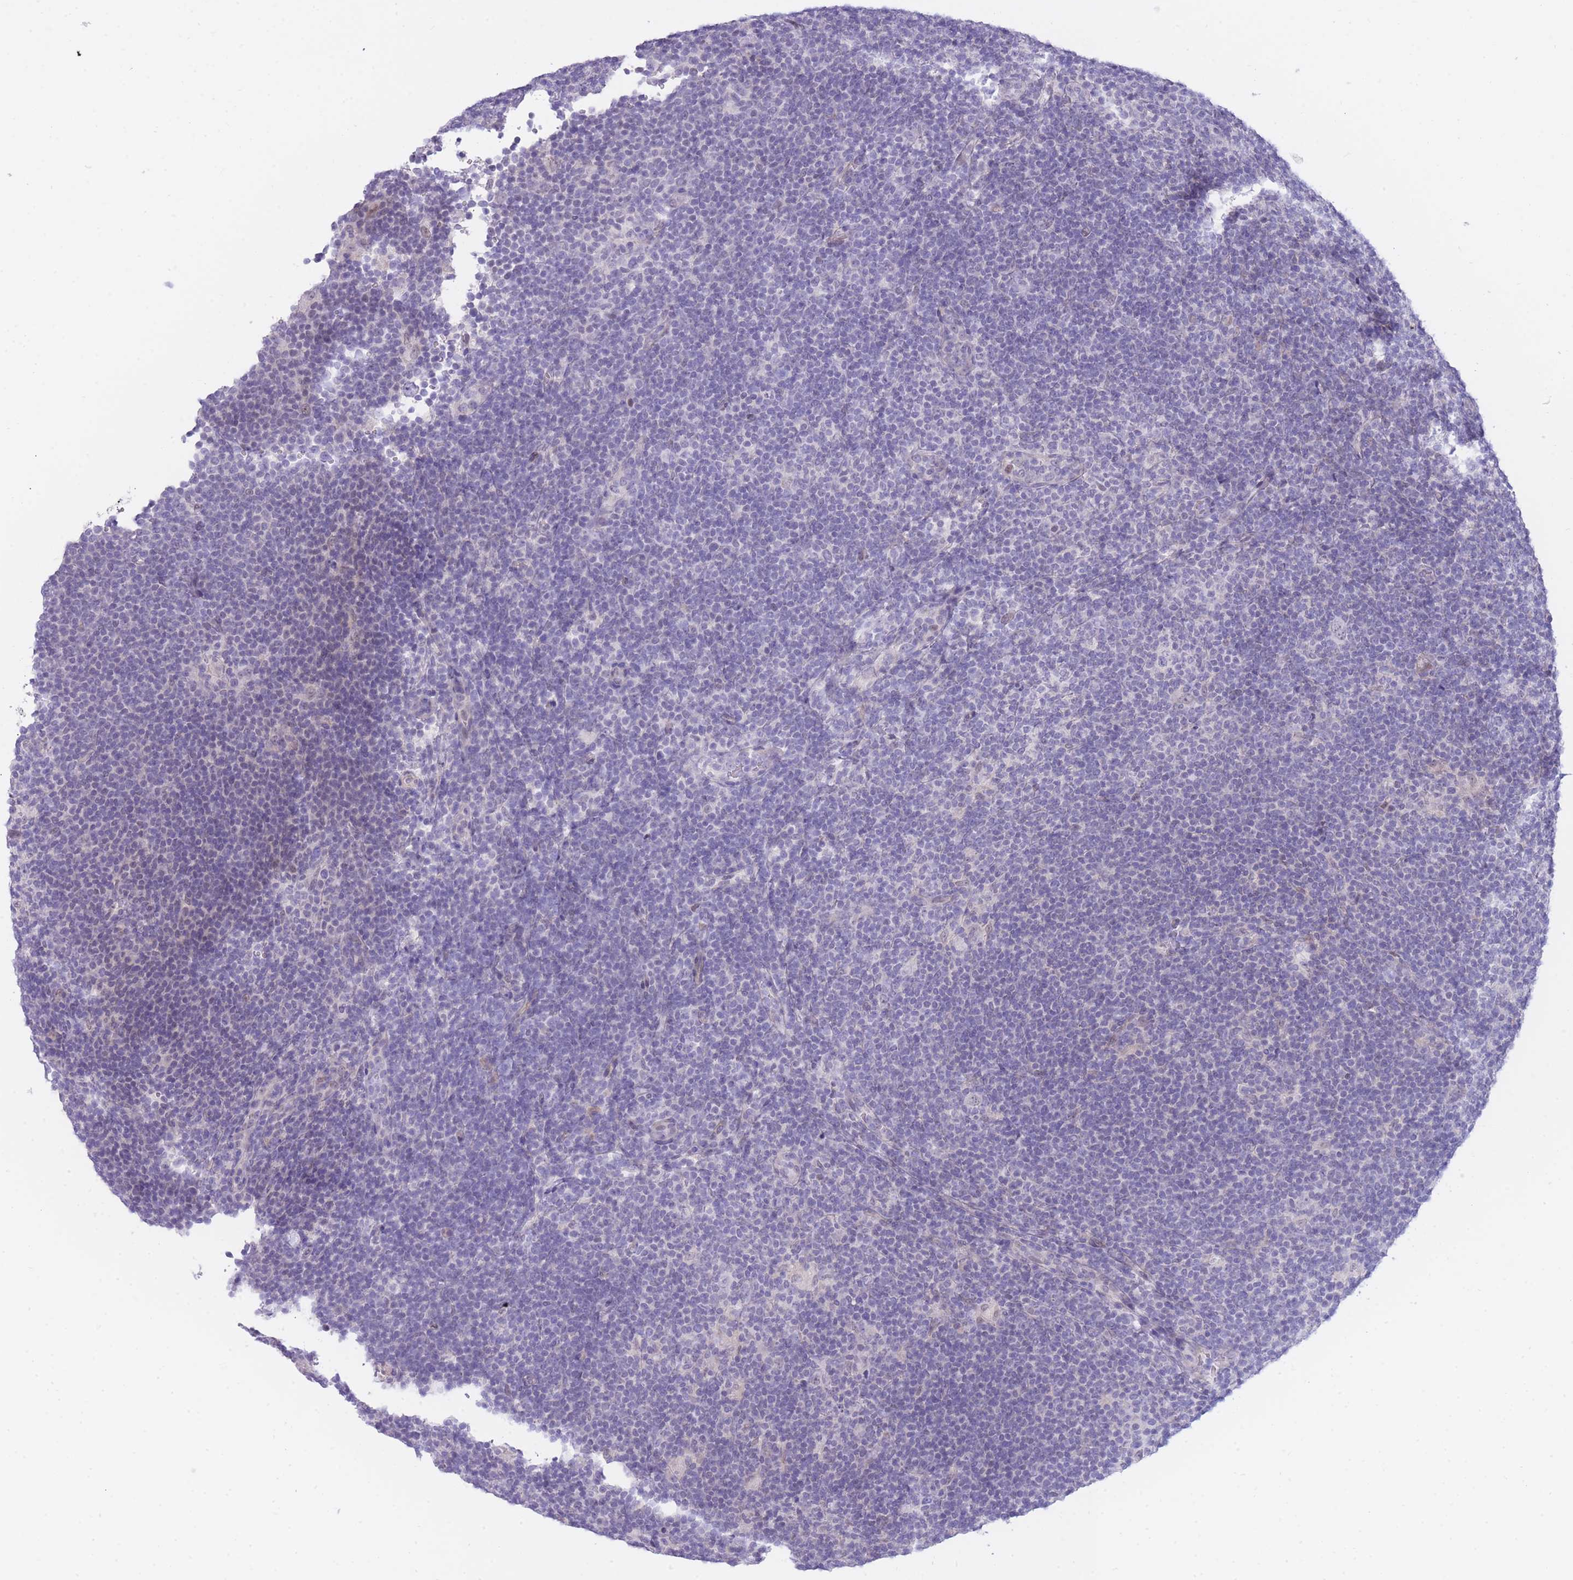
{"staining": {"intensity": "negative", "quantity": "none", "location": "none"}, "tissue": "lymphoma", "cell_type": "Tumor cells", "image_type": "cancer", "snomed": [{"axis": "morphology", "description": "Hodgkin's disease, NOS"}, {"axis": "topography", "description": "Lymph node"}], "caption": "The photomicrograph reveals no significant expression in tumor cells of Hodgkin's disease.", "gene": "PRR23B", "patient": {"sex": "female", "age": 57}}